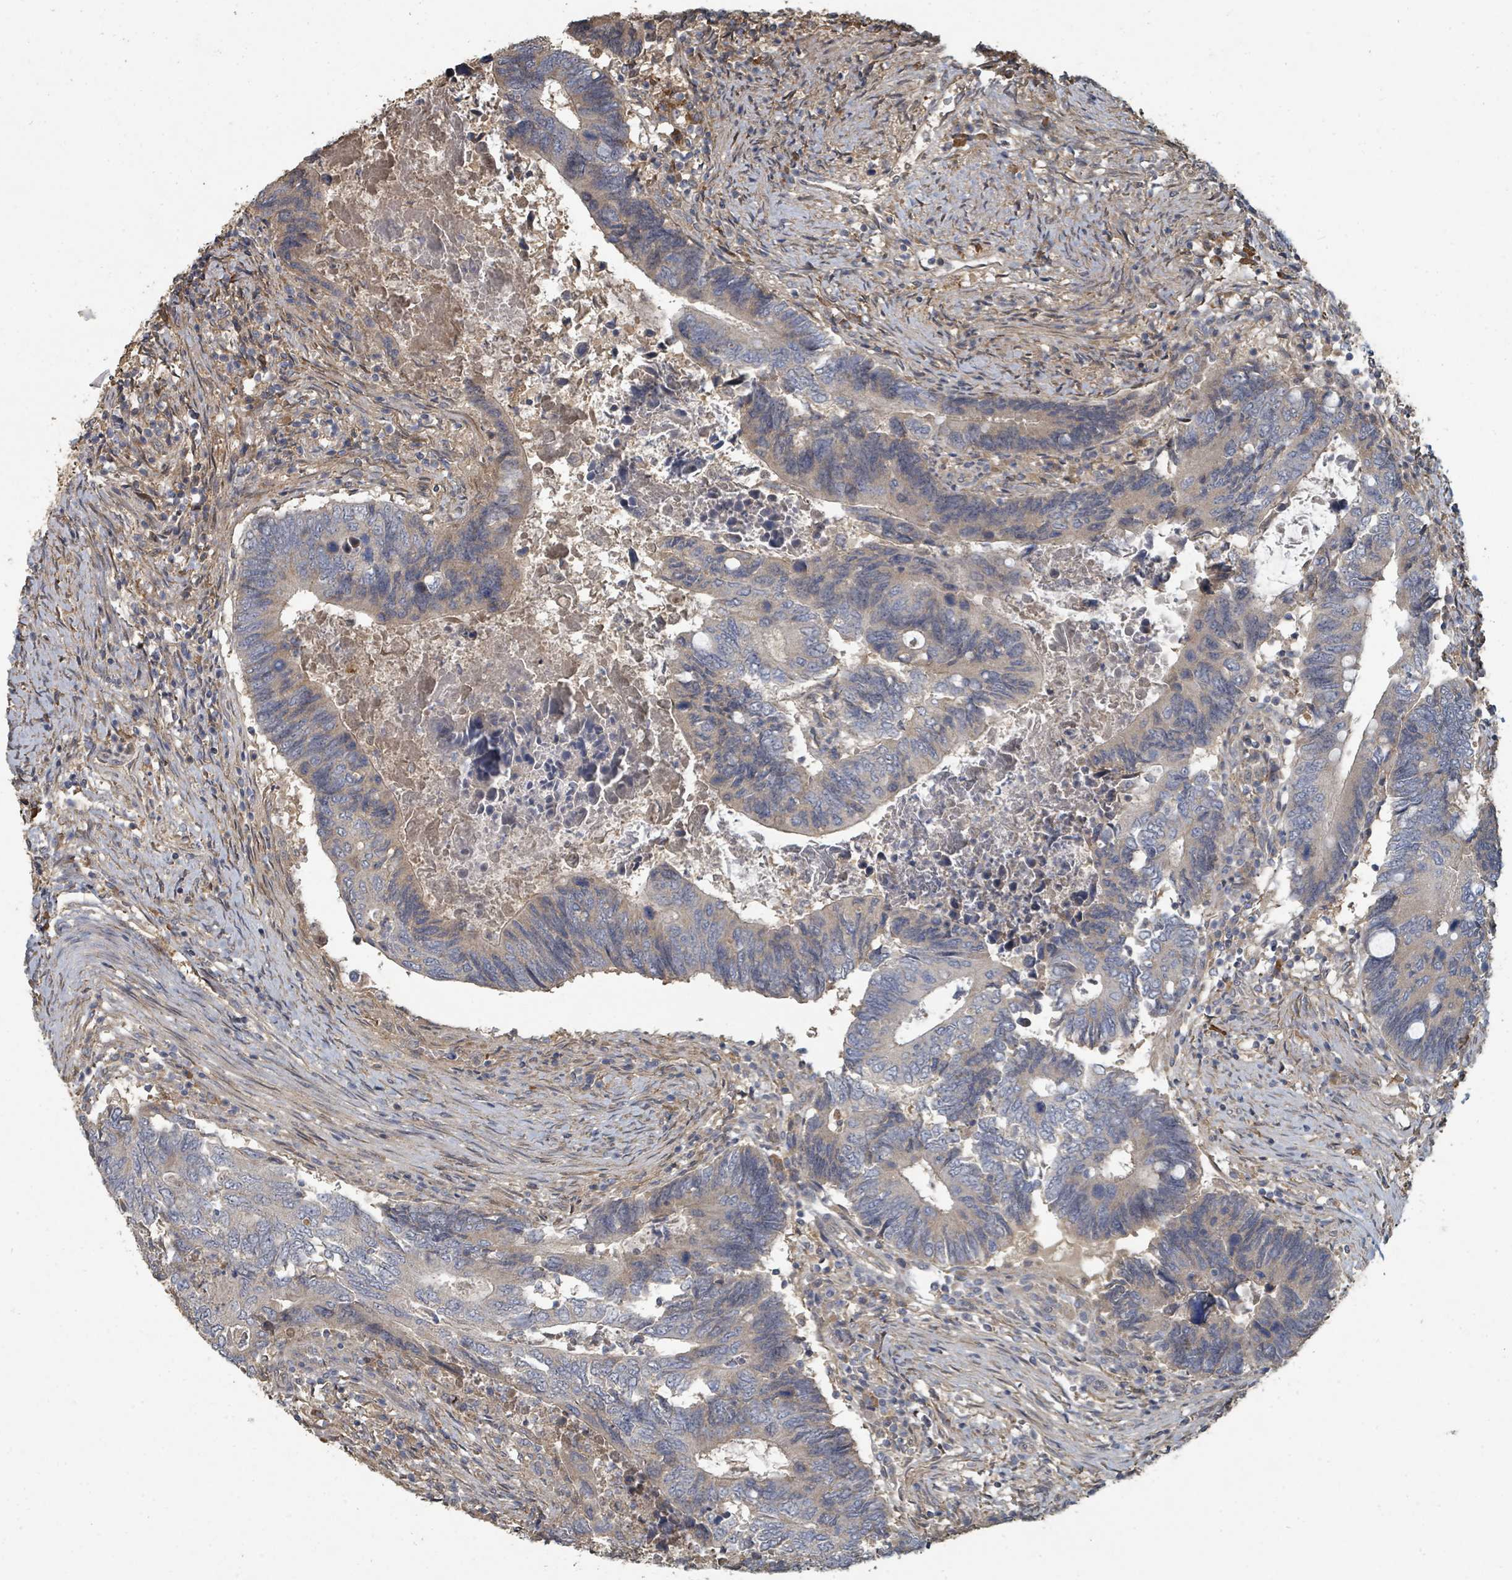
{"staining": {"intensity": "negative", "quantity": "none", "location": "none"}, "tissue": "colorectal cancer", "cell_type": "Tumor cells", "image_type": "cancer", "snomed": [{"axis": "morphology", "description": "Adenocarcinoma, NOS"}, {"axis": "topography", "description": "Colon"}], "caption": "DAB (3,3'-diaminobenzidine) immunohistochemical staining of human colorectal cancer reveals no significant staining in tumor cells.", "gene": "WDFY1", "patient": {"sex": "male", "age": 87}}